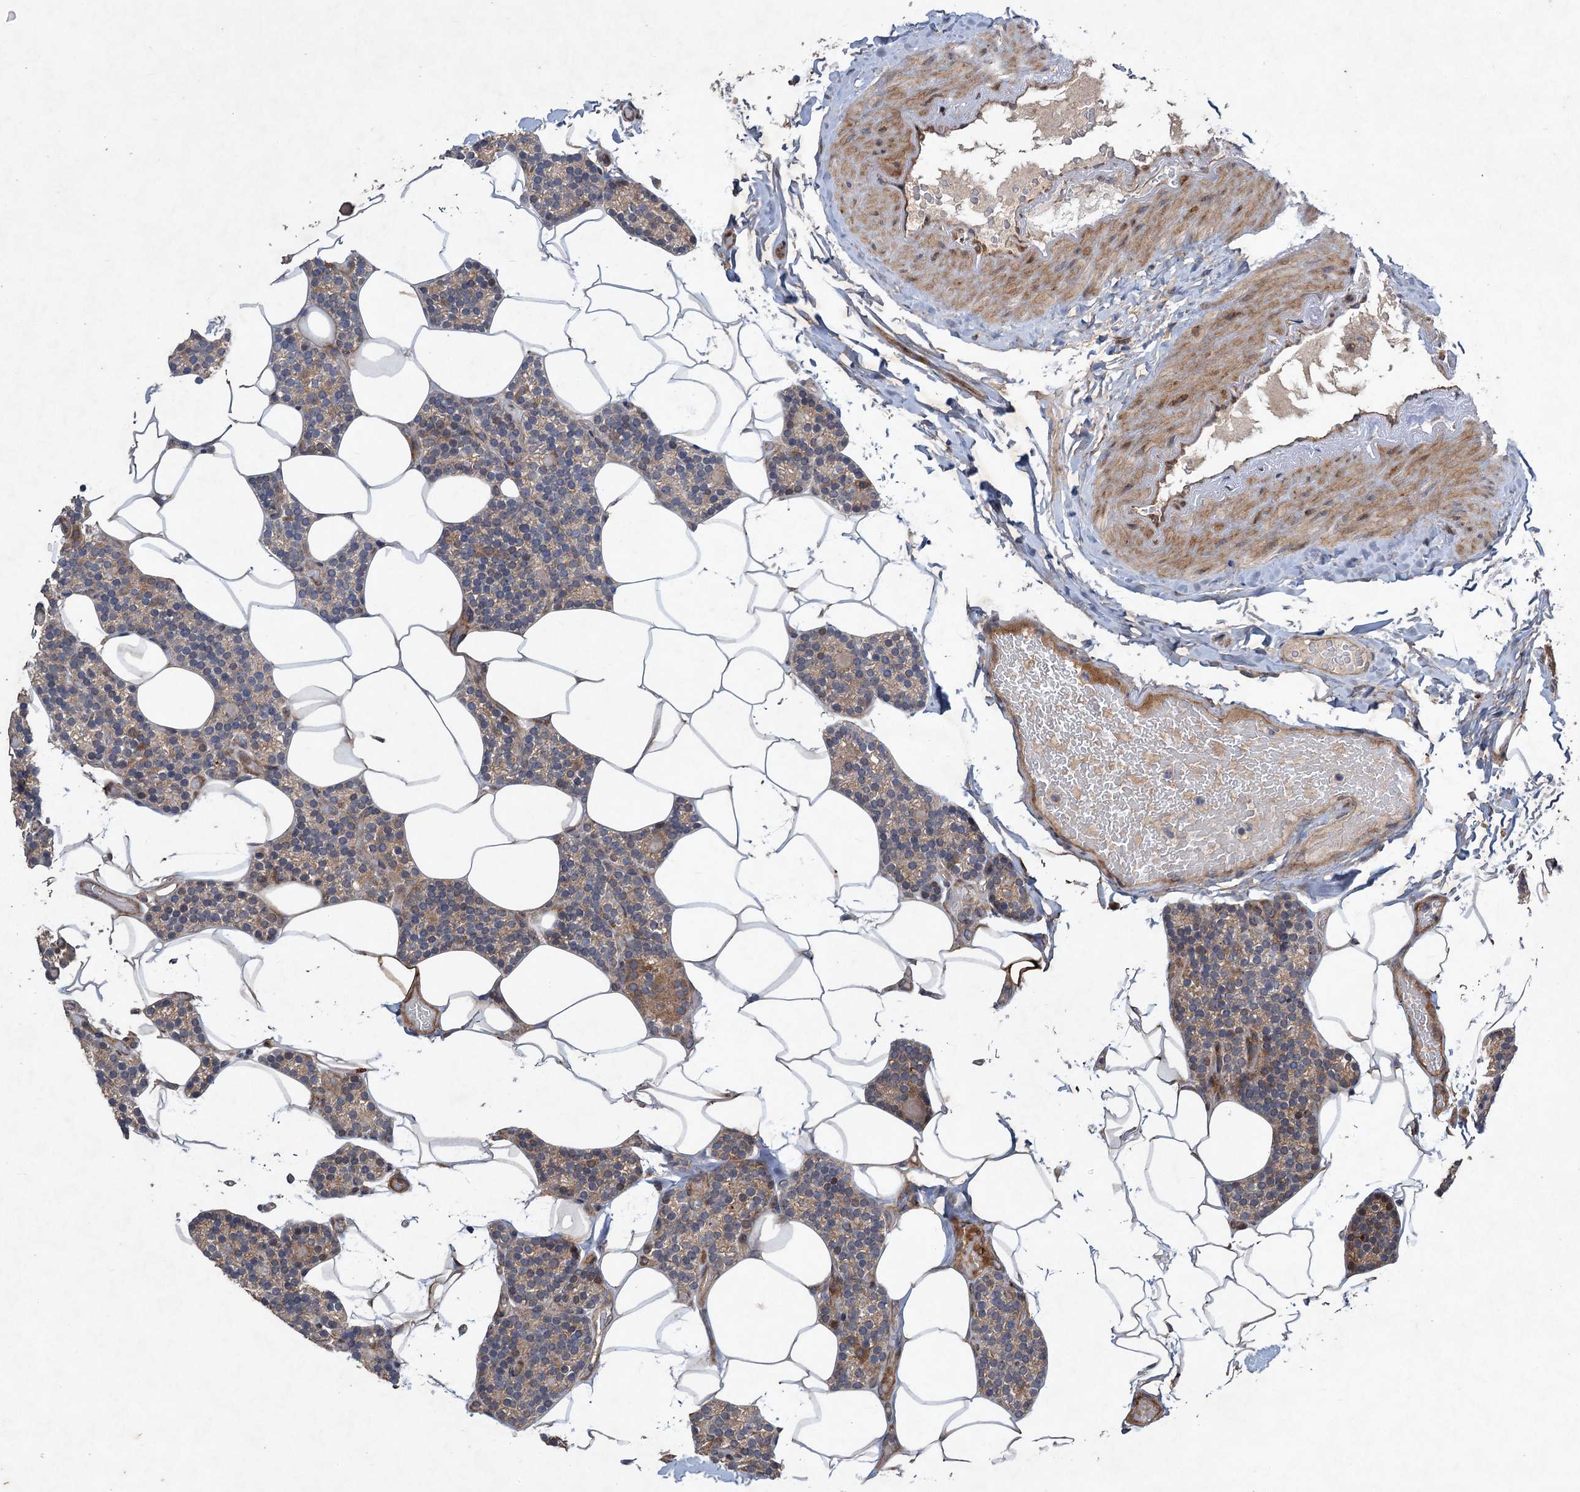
{"staining": {"intensity": "weak", "quantity": "25%-75%", "location": "cytoplasmic/membranous"}, "tissue": "parathyroid gland", "cell_type": "Glandular cells", "image_type": "normal", "snomed": [{"axis": "morphology", "description": "Normal tissue, NOS"}, {"axis": "topography", "description": "Parathyroid gland"}], "caption": "A histopathology image of parathyroid gland stained for a protein exhibits weak cytoplasmic/membranous brown staining in glandular cells.", "gene": "NUDT22", "patient": {"sex": "male", "age": 52}}